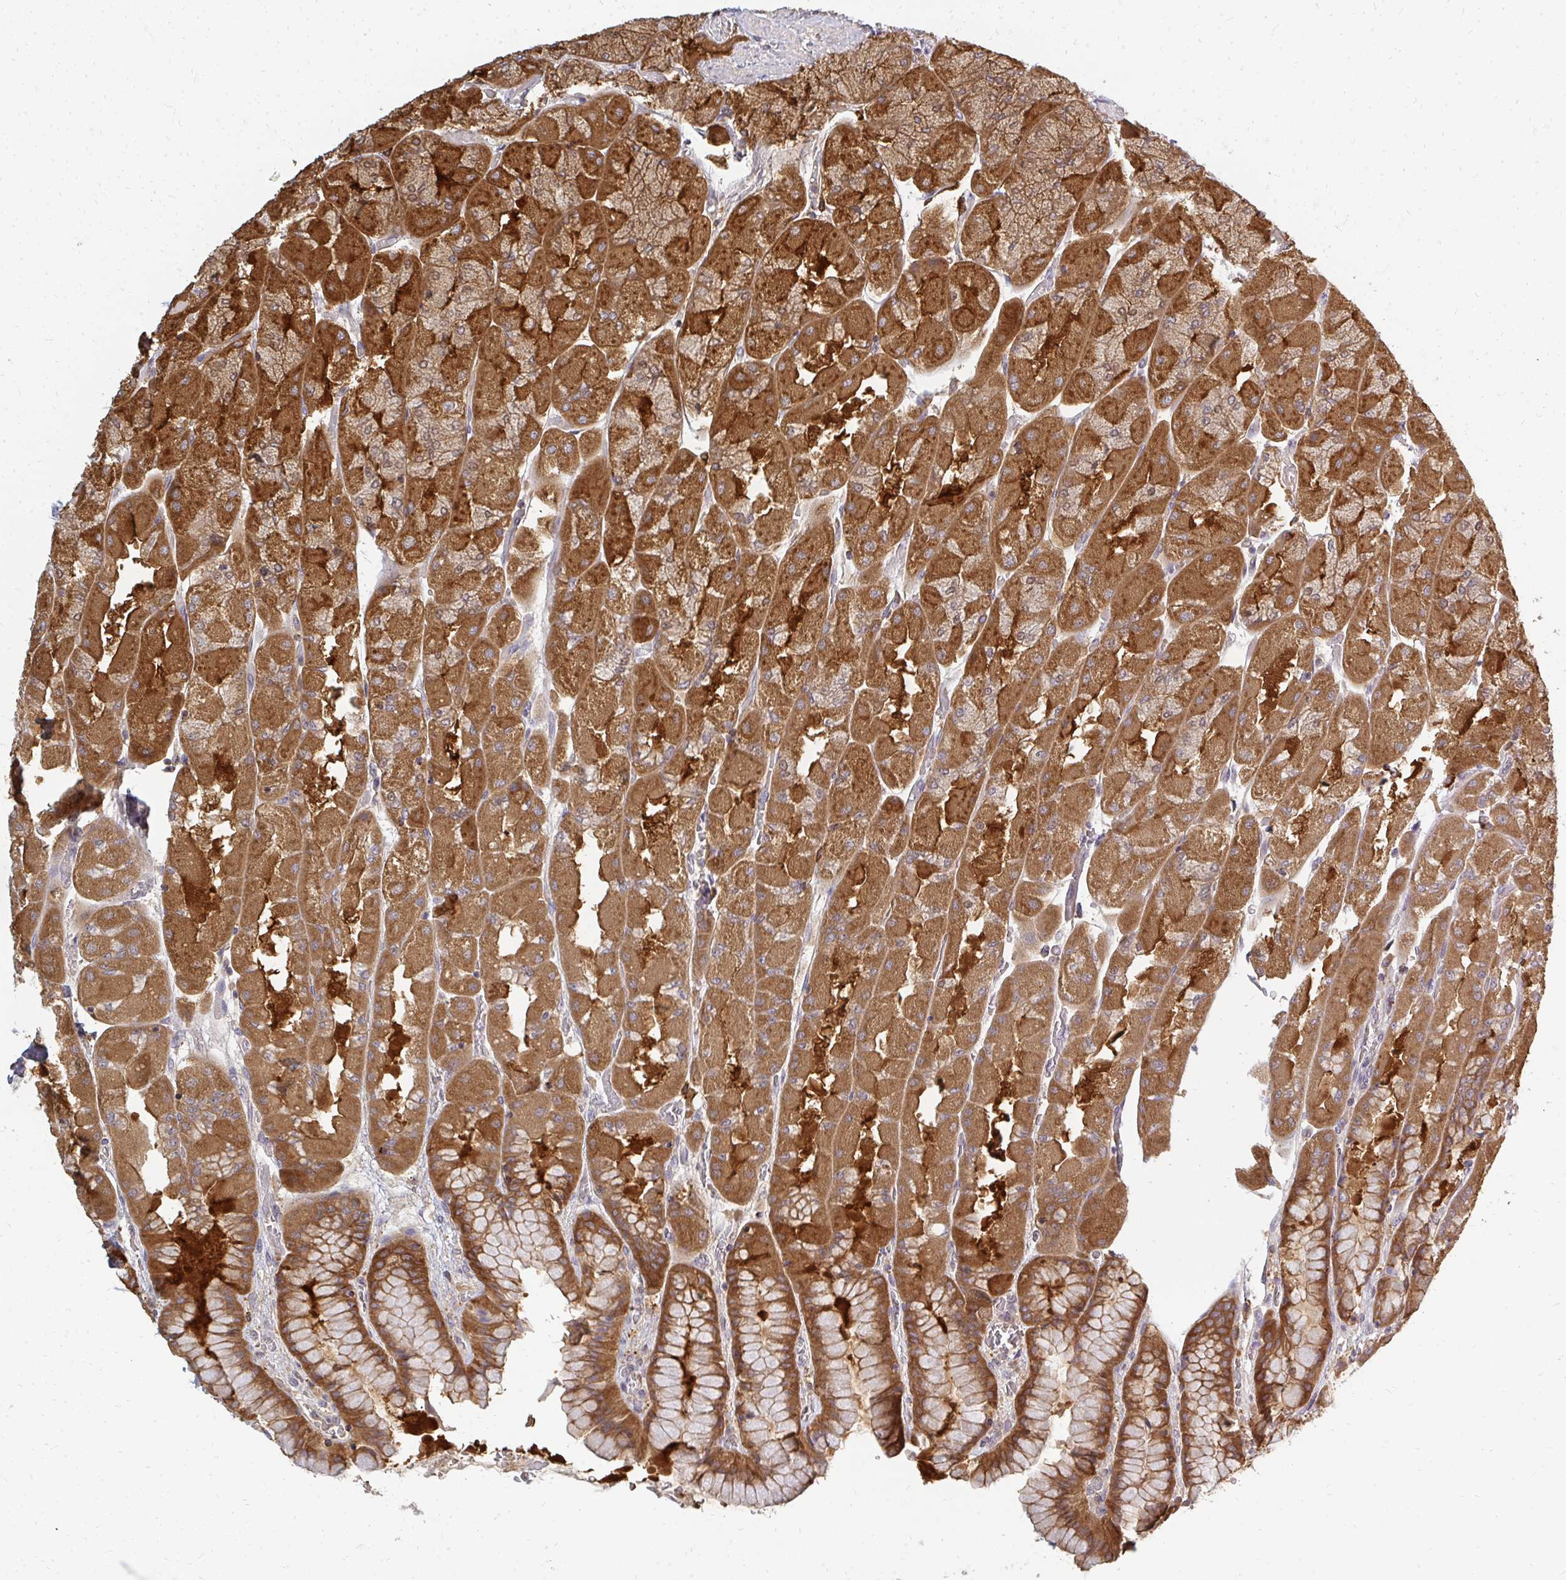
{"staining": {"intensity": "strong", "quantity": ">75%", "location": "cytoplasmic/membranous"}, "tissue": "stomach", "cell_type": "Glandular cells", "image_type": "normal", "snomed": [{"axis": "morphology", "description": "Normal tissue, NOS"}, {"axis": "topography", "description": "Stomach"}], "caption": "Immunohistochemical staining of benign human stomach displays >75% levels of strong cytoplasmic/membranous protein positivity in about >75% of glandular cells. The staining is performed using DAB (3,3'-diaminobenzidine) brown chromogen to label protein expression. The nuclei are counter-stained blue using hematoxylin.", "gene": "ZNF285", "patient": {"sex": "female", "age": 61}}